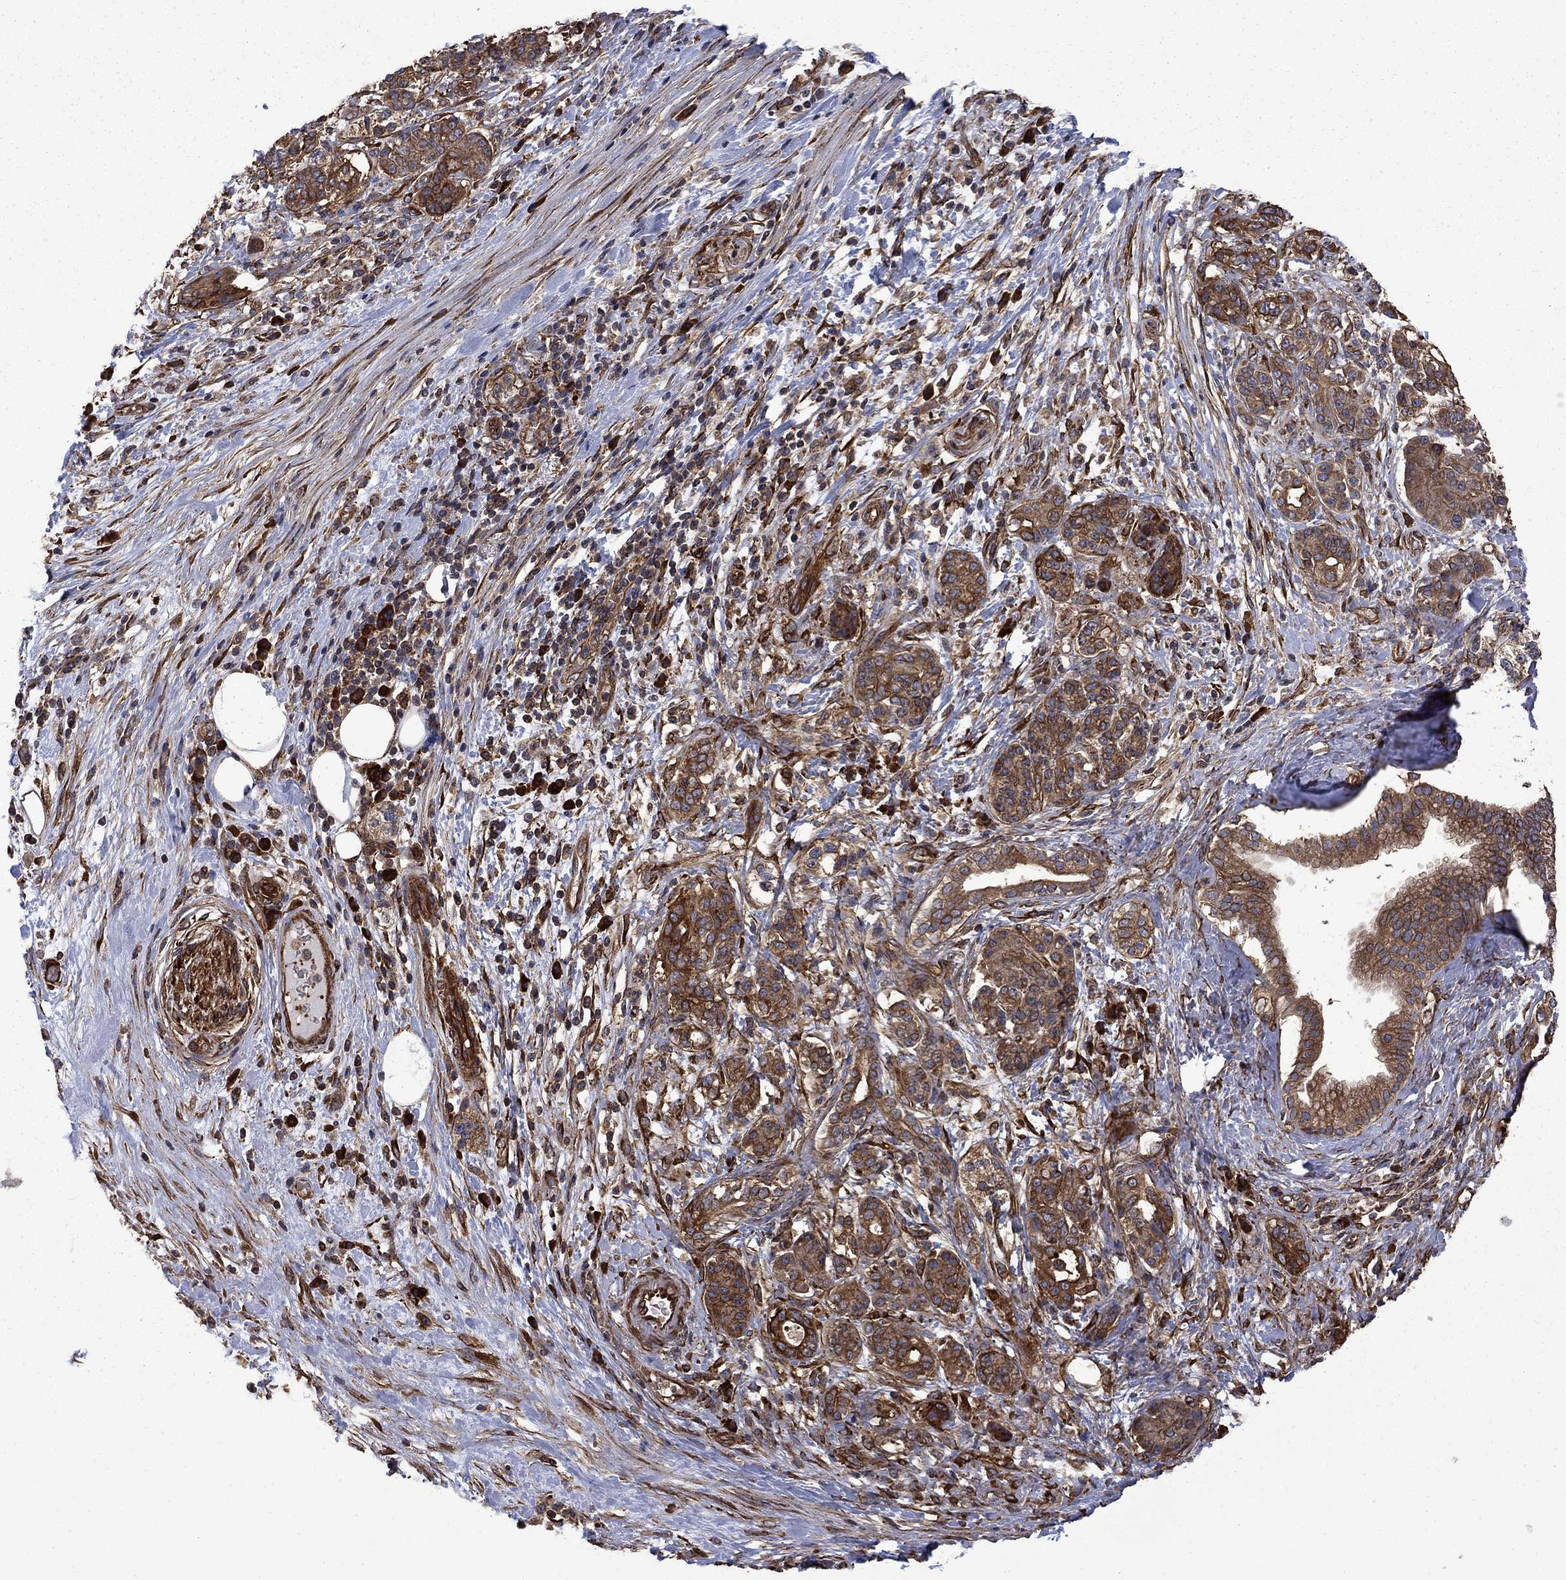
{"staining": {"intensity": "strong", "quantity": ">75%", "location": "cytoplasmic/membranous"}, "tissue": "pancreatic cancer", "cell_type": "Tumor cells", "image_type": "cancer", "snomed": [{"axis": "morphology", "description": "Adenocarcinoma, NOS"}, {"axis": "topography", "description": "Pancreas"}], "caption": "Immunohistochemical staining of adenocarcinoma (pancreatic) exhibits high levels of strong cytoplasmic/membranous protein expression in about >75% of tumor cells.", "gene": "CUTC", "patient": {"sex": "female", "age": 73}}